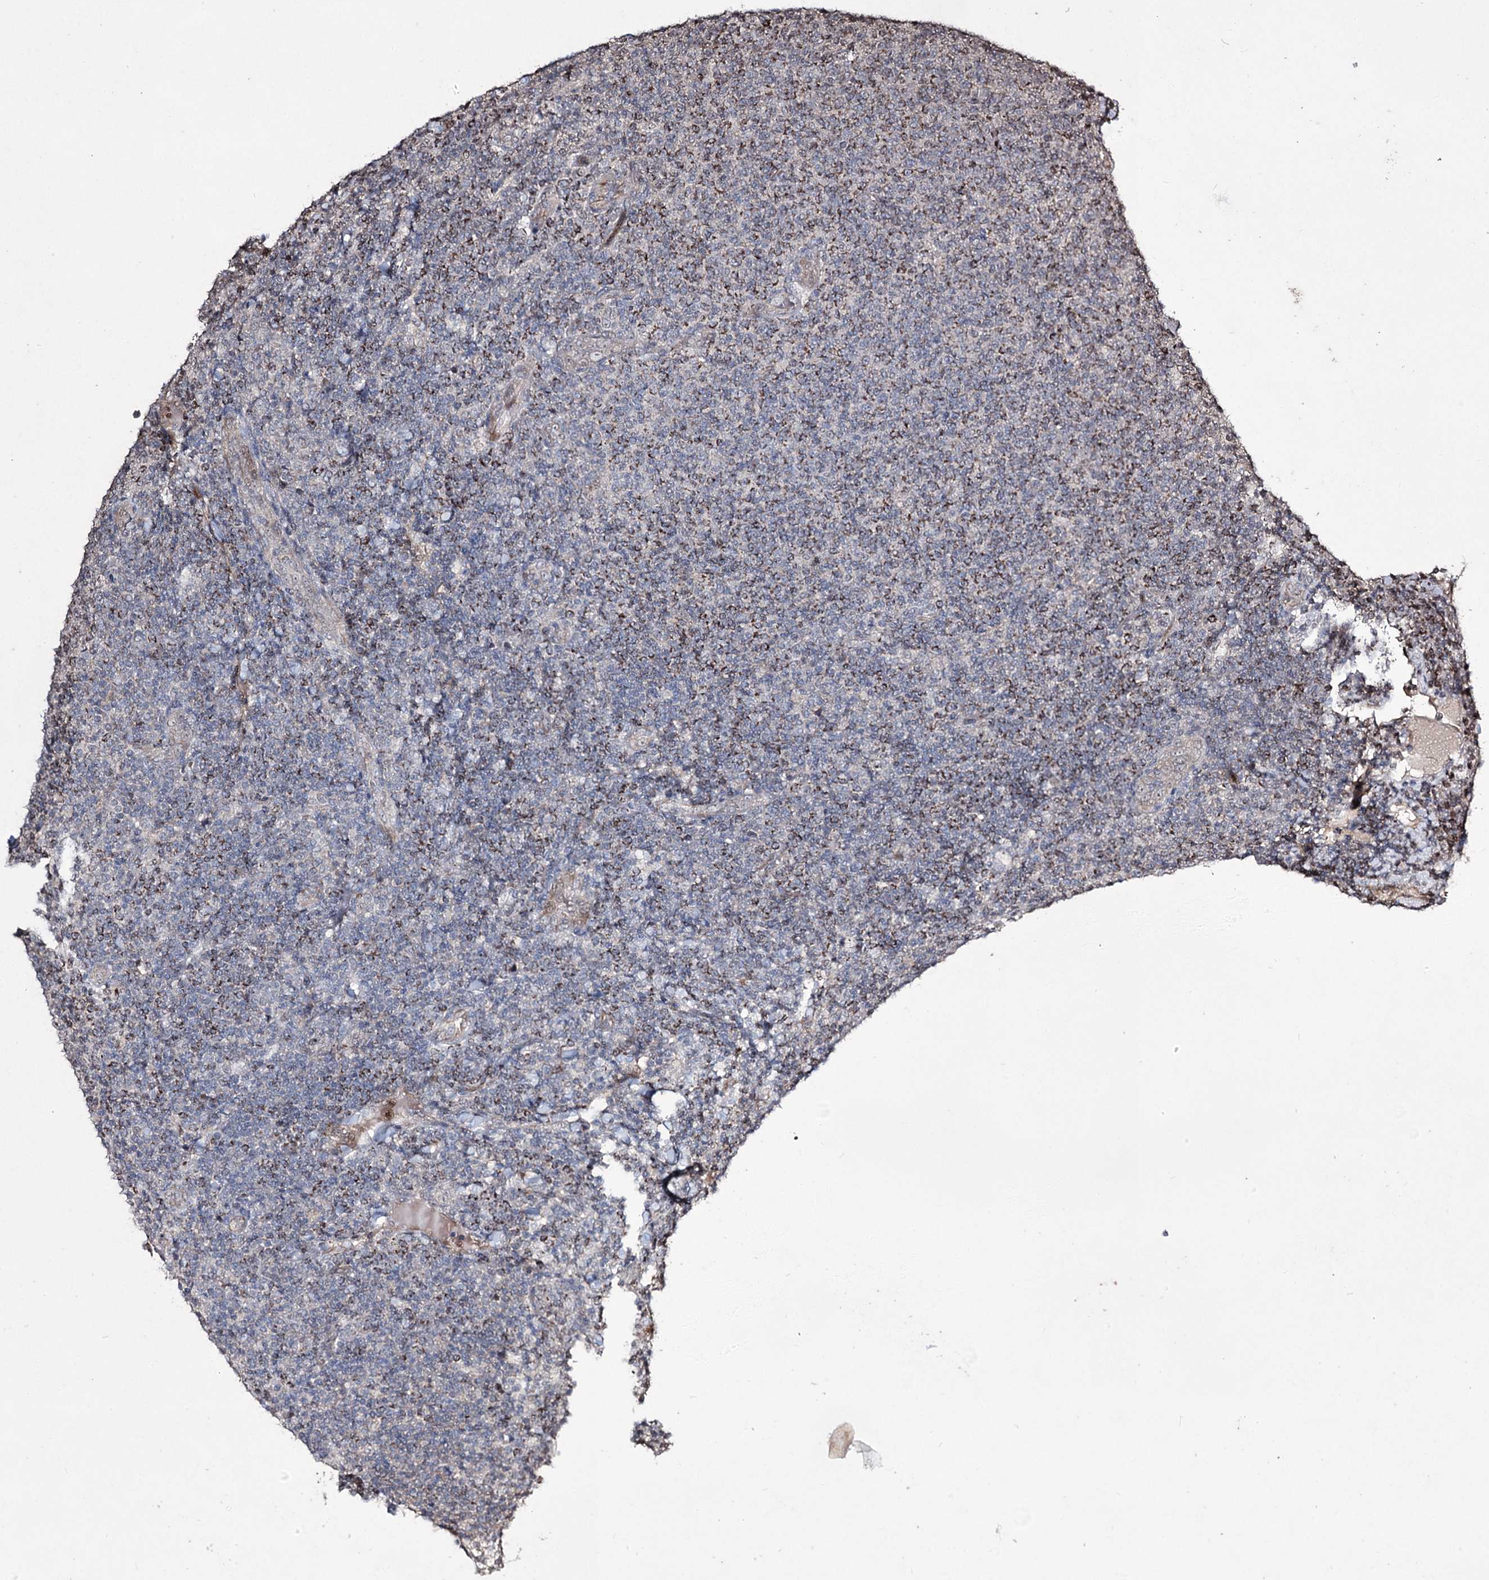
{"staining": {"intensity": "moderate", "quantity": "25%-75%", "location": "cytoplasmic/membranous"}, "tissue": "lymphoma", "cell_type": "Tumor cells", "image_type": "cancer", "snomed": [{"axis": "morphology", "description": "Malignant lymphoma, non-Hodgkin's type, Low grade"}, {"axis": "topography", "description": "Lymph node"}], "caption": "Lymphoma was stained to show a protein in brown. There is medium levels of moderate cytoplasmic/membranous staining in about 25%-75% of tumor cells.", "gene": "CPNE8", "patient": {"sex": "male", "age": 66}}